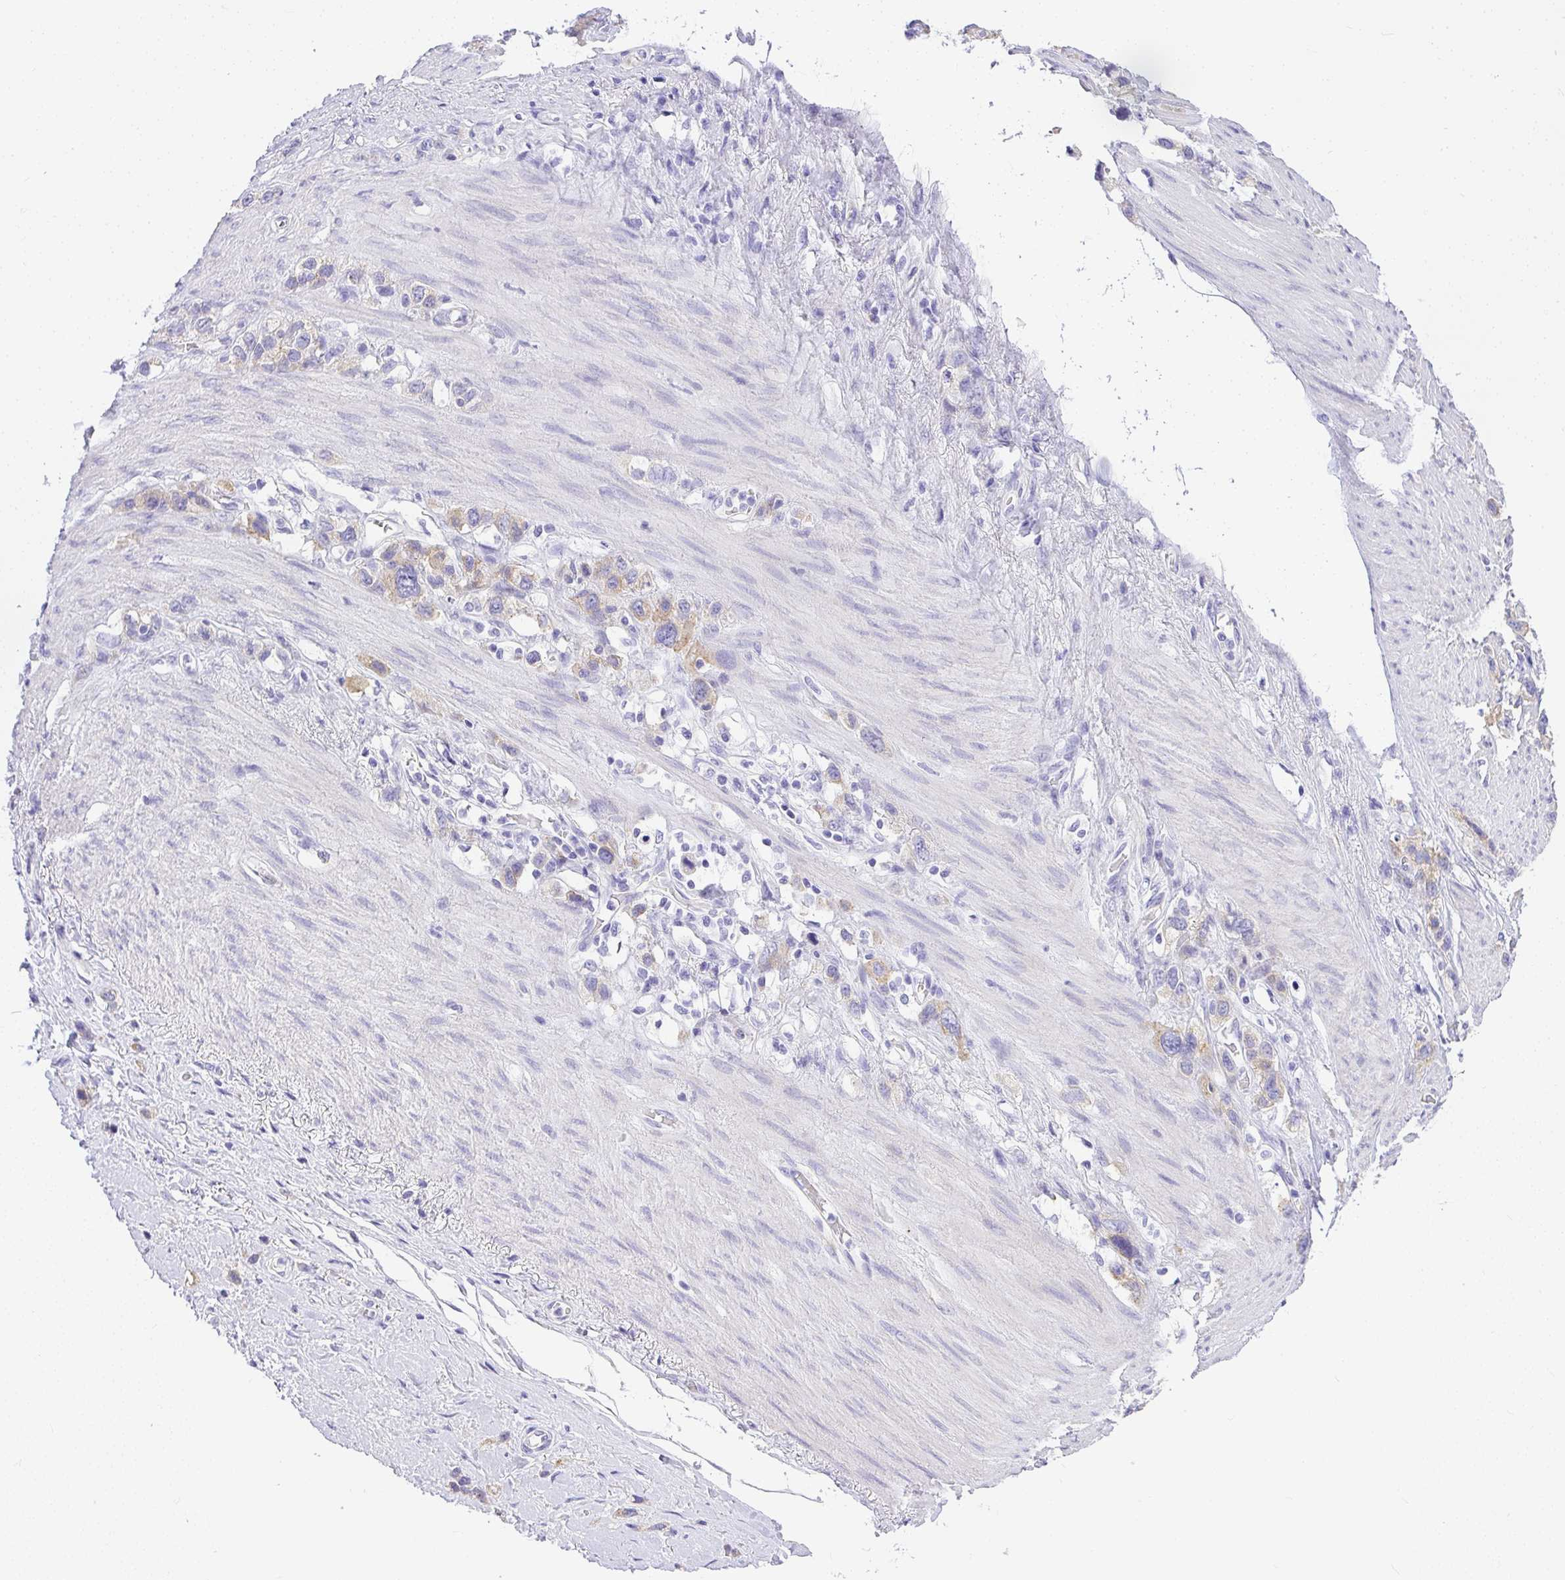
{"staining": {"intensity": "negative", "quantity": "none", "location": "none"}, "tissue": "stomach cancer", "cell_type": "Tumor cells", "image_type": "cancer", "snomed": [{"axis": "morphology", "description": "Adenocarcinoma, NOS"}, {"axis": "topography", "description": "Stomach"}], "caption": "Tumor cells show no significant positivity in stomach cancer.", "gene": "PLPPR3", "patient": {"sex": "female", "age": 65}}